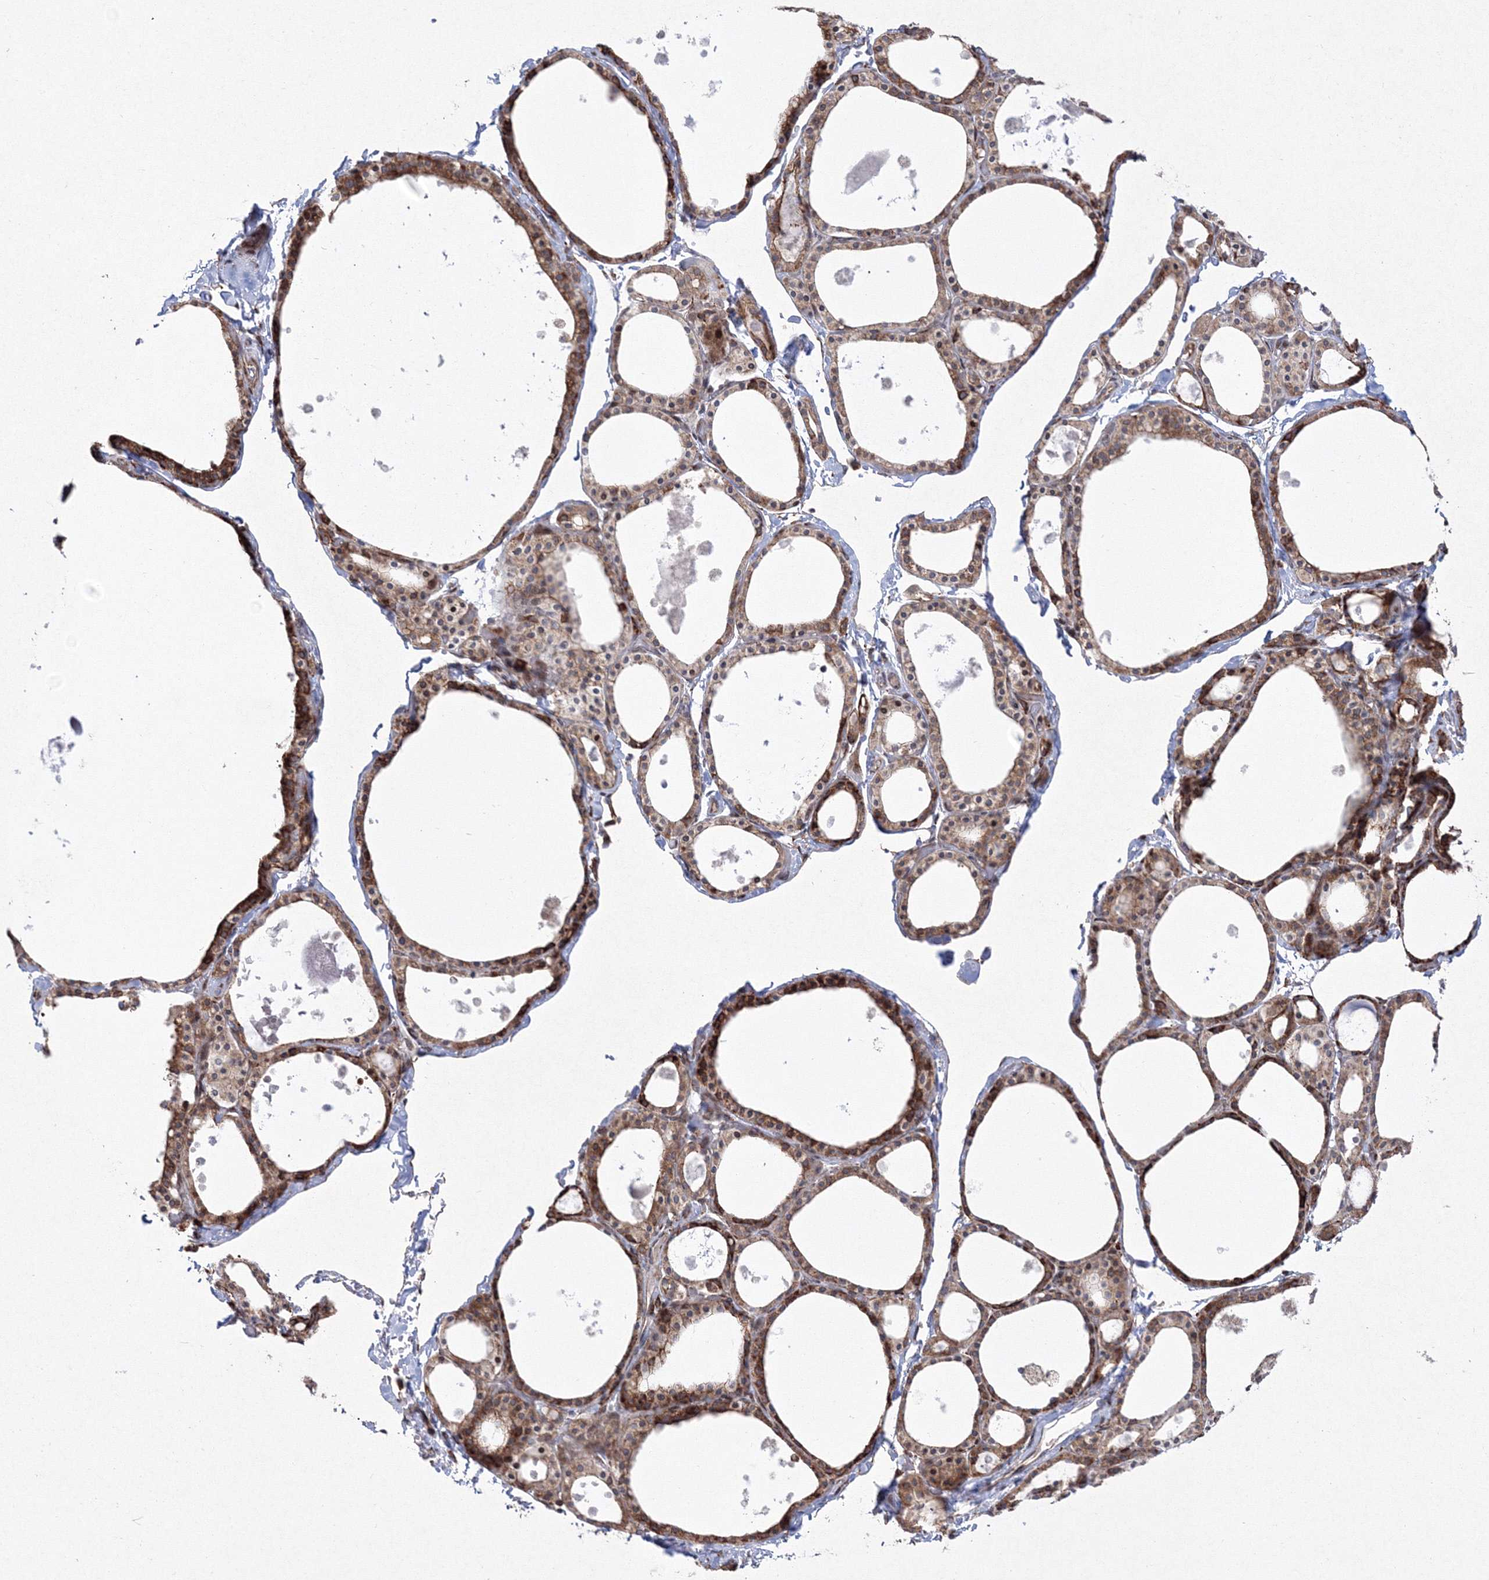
{"staining": {"intensity": "strong", "quantity": ">75%", "location": "cytoplasmic/membranous"}, "tissue": "thyroid gland", "cell_type": "Glandular cells", "image_type": "normal", "snomed": [{"axis": "morphology", "description": "Normal tissue, NOS"}, {"axis": "topography", "description": "Thyroid gland"}], "caption": "Brown immunohistochemical staining in normal human thyroid gland displays strong cytoplasmic/membranous positivity in about >75% of glandular cells.", "gene": "EFCAB12", "patient": {"sex": "male", "age": 56}}